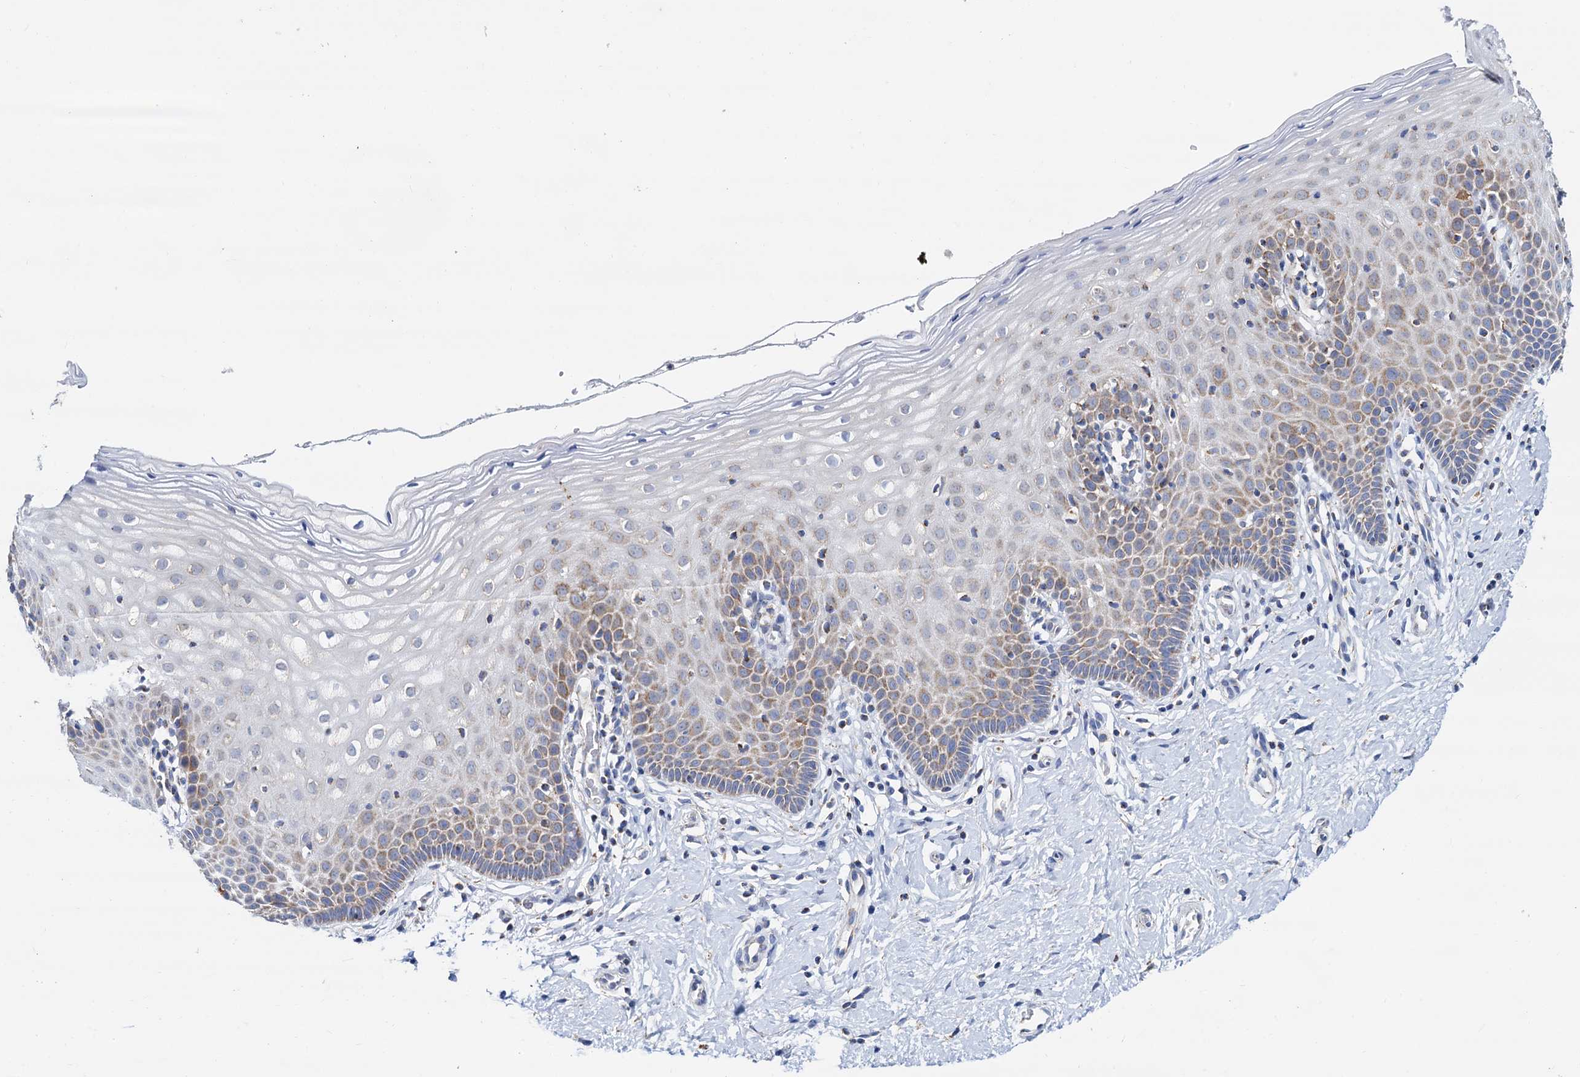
{"staining": {"intensity": "moderate", "quantity": ">75%", "location": "cytoplasmic/membranous"}, "tissue": "cervix", "cell_type": "Glandular cells", "image_type": "normal", "snomed": [{"axis": "morphology", "description": "Normal tissue, NOS"}, {"axis": "topography", "description": "Cervix"}], "caption": "A high-resolution photomicrograph shows IHC staining of benign cervix, which displays moderate cytoplasmic/membranous staining in approximately >75% of glandular cells. The staining was performed using DAB, with brown indicating positive protein expression. Nuclei are stained blue with hematoxylin.", "gene": "C2CD3", "patient": {"sex": "female", "age": 36}}